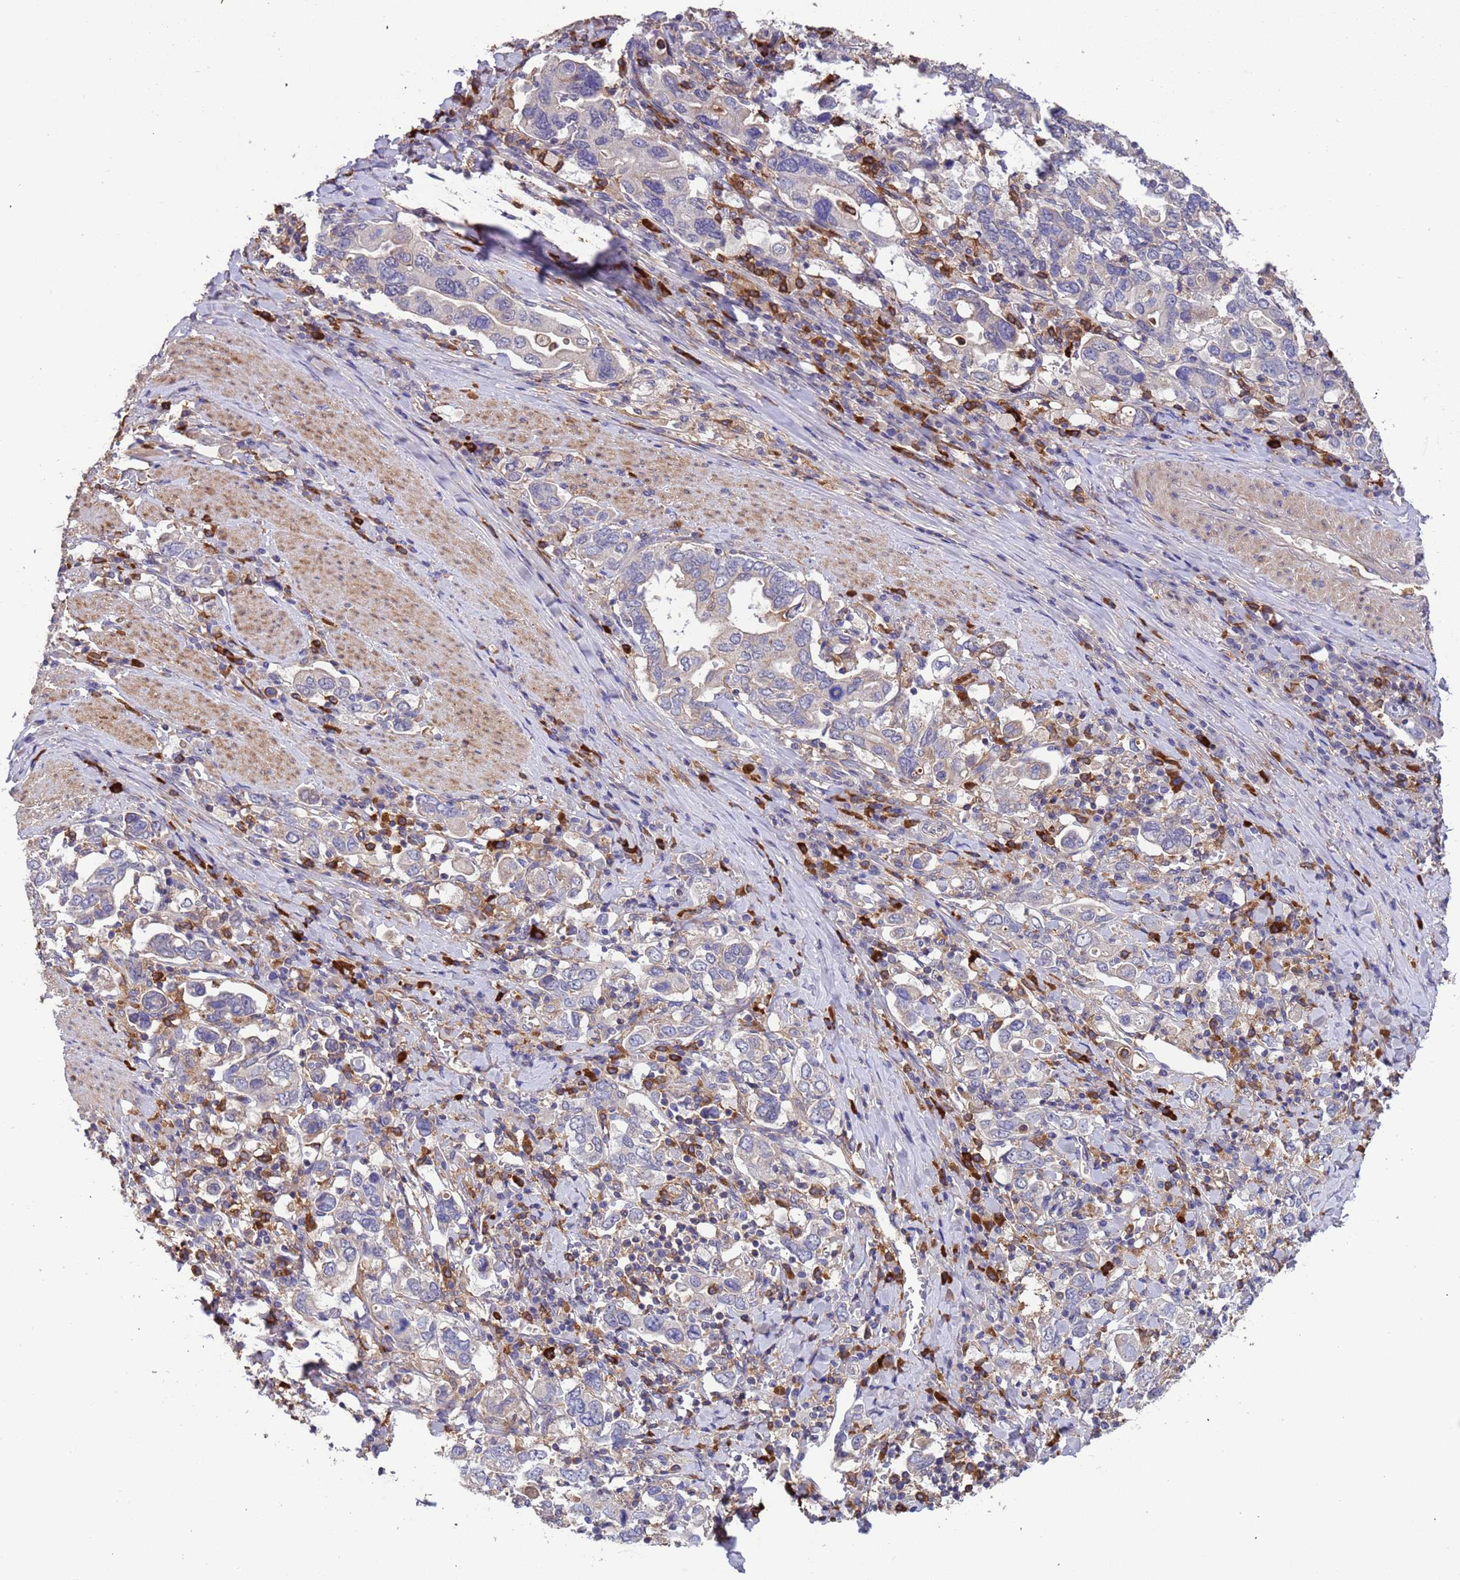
{"staining": {"intensity": "negative", "quantity": "none", "location": "none"}, "tissue": "stomach cancer", "cell_type": "Tumor cells", "image_type": "cancer", "snomed": [{"axis": "morphology", "description": "Adenocarcinoma, NOS"}, {"axis": "topography", "description": "Stomach, upper"}], "caption": "Image shows no protein staining in tumor cells of stomach cancer (adenocarcinoma) tissue.", "gene": "AMPD3", "patient": {"sex": "male", "age": 62}}